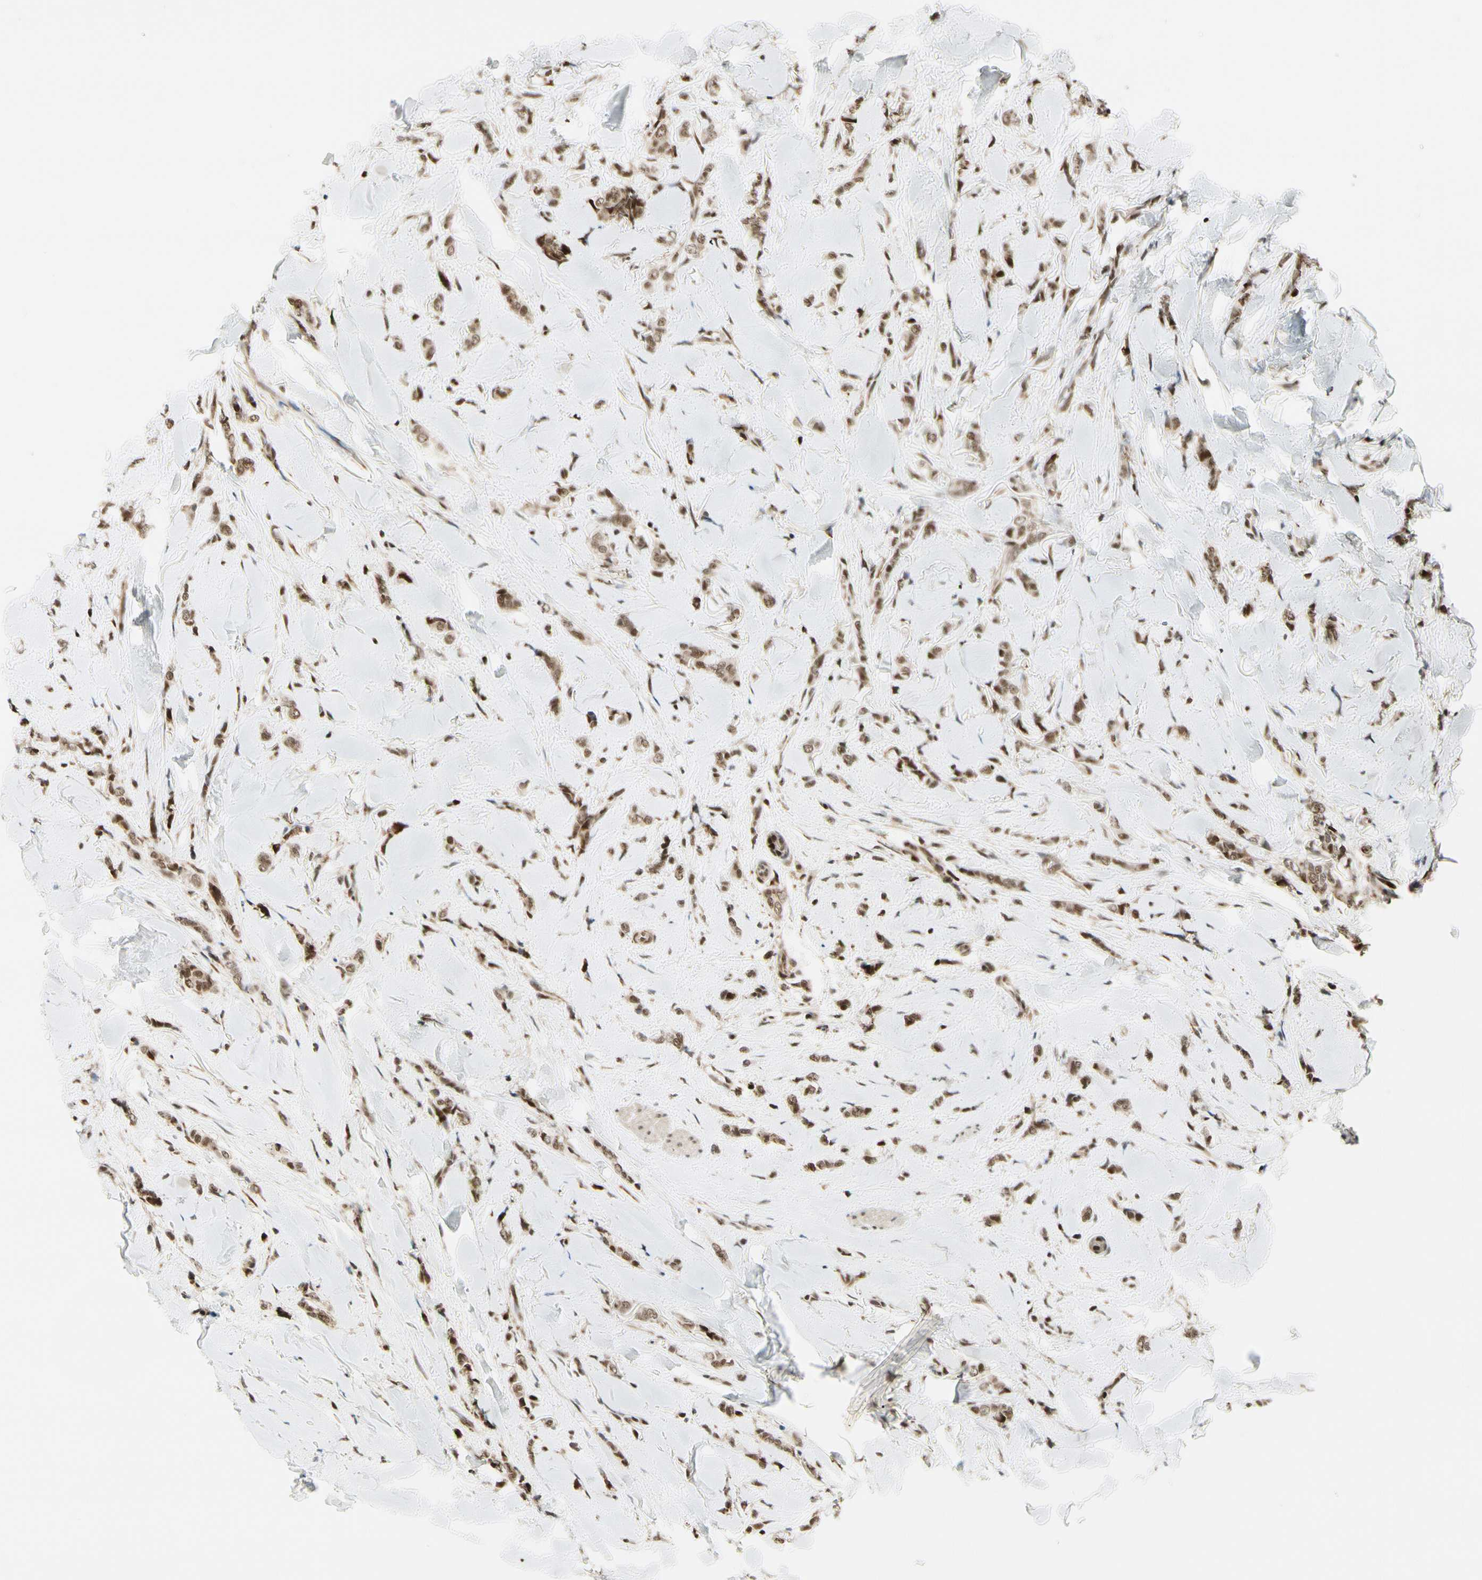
{"staining": {"intensity": "strong", "quantity": ">75%", "location": "cytoplasmic/membranous,nuclear"}, "tissue": "breast cancer", "cell_type": "Tumor cells", "image_type": "cancer", "snomed": [{"axis": "morphology", "description": "Lobular carcinoma"}, {"axis": "topography", "description": "Skin"}, {"axis": "topography", "description": "Breast"}], "caption": "A brown stain labels strong cytoplasmic/membranous and nuclear positivity of a protein in breast lobular carcinoma tumor cells. (DAB = brown stain, brightfield microscopy at high magnification).", "gene": "DAXX", "patient": {"sex": "female", "age": 46}}